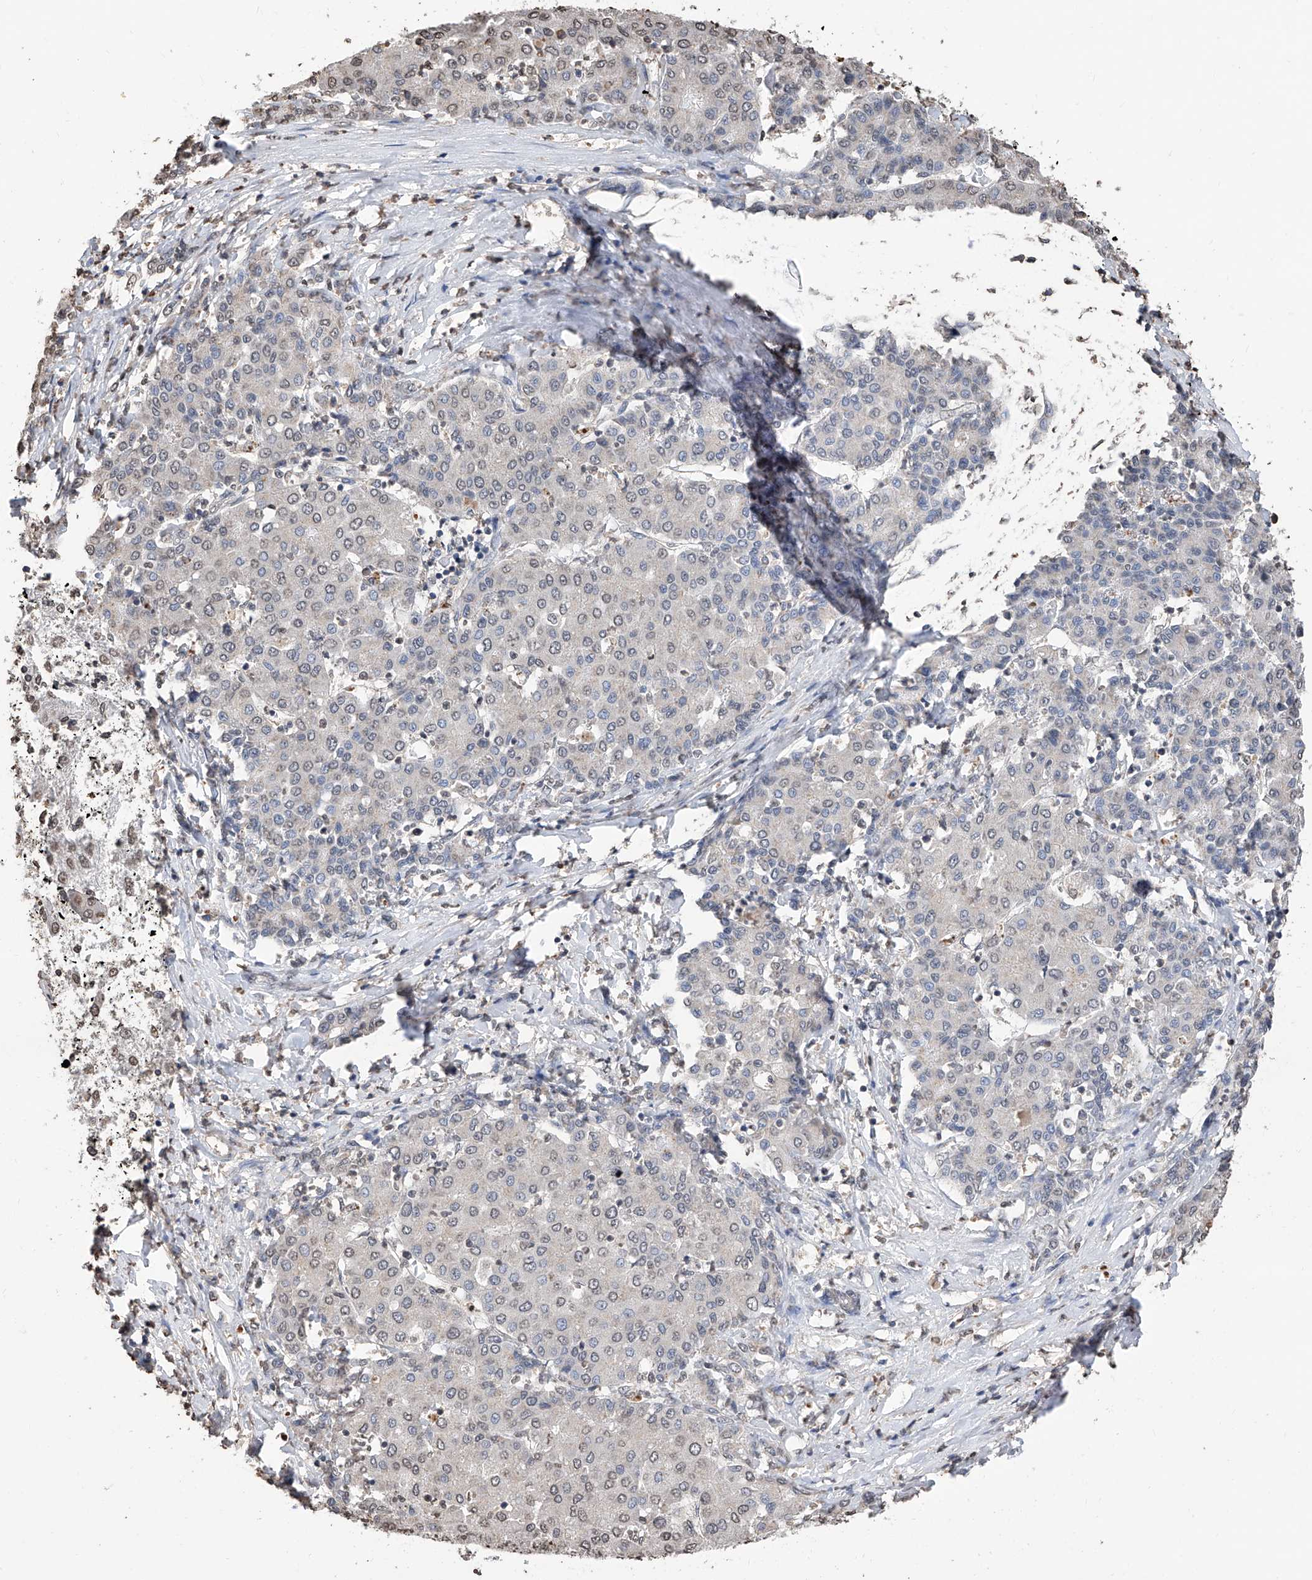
{"staining": {"intensity": "negative", "quantity": "none", "location": "none"}, "tissue": "liver cancer", "cell_type": "Tumor cells", "image_type": "cancer", "snomed": [{"axis": "morphology", "description": "Carcinoma, Hepatocellular, NOS"}, {"axis": "topography", "description": "Liver"}], "caption": "The micrograph shows no staining of tumor cells in liver cancer.", "gene": "RP9", "patient": {"sex": "male", "age": 65}}